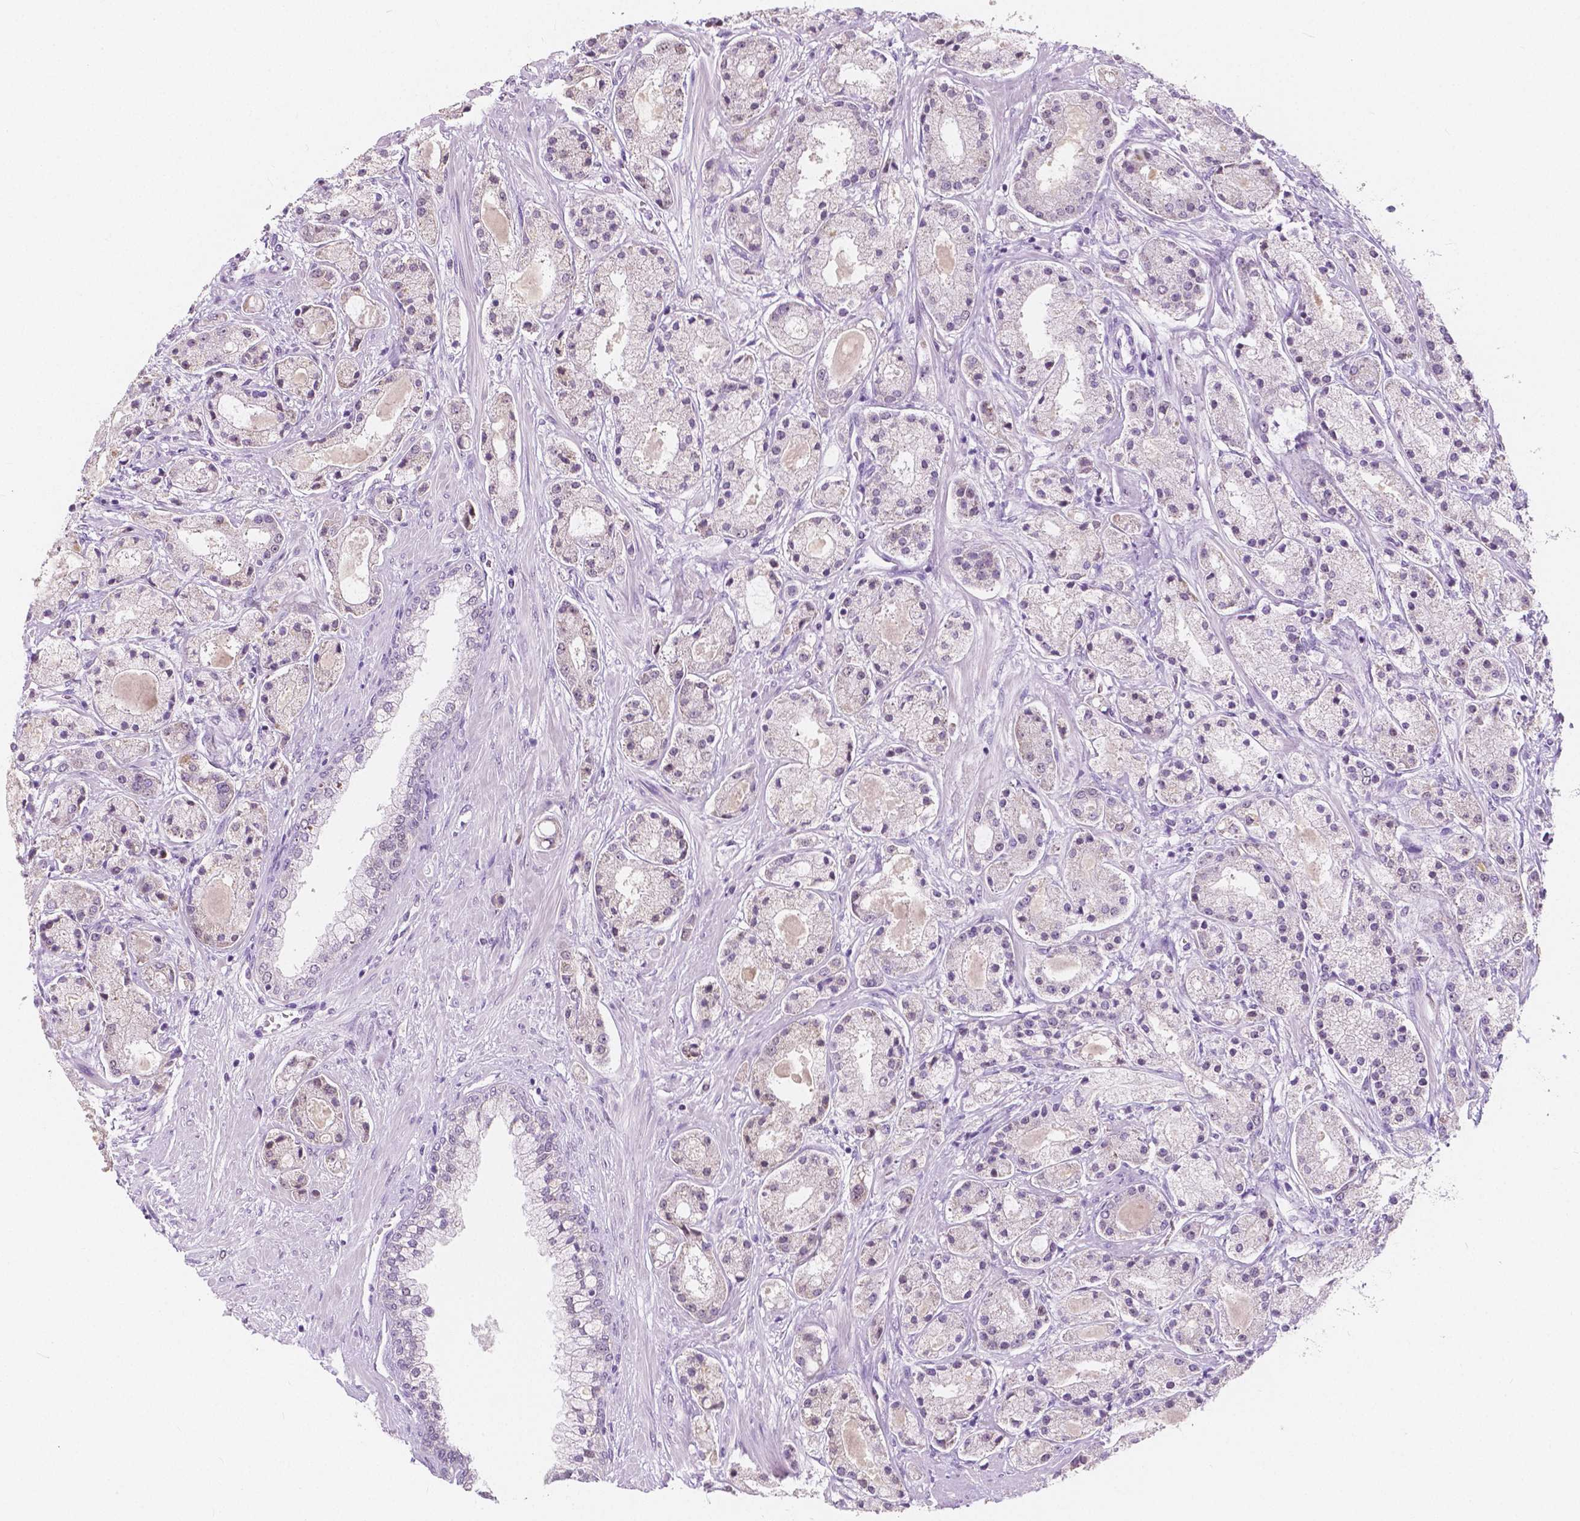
{"staining": {"intensity": "negative", "quantity": "none", "location": "none"}, "tissue": "prostate cancer", "cell_type": "Tumor cells", "image_type": "cancer", "snomed": [{"axis": "morphology", "description": "Adenocarcinoma, High grade"}, {"axis": "topography", "description": "Prostate"}], "caption": "This is a micrograph of IHC staining of high-grade adenocarcinoma (prostate), which shows no positivity in tumor cells. (DAB (3,3'-diaminobenzidine) IHC visualized using brightfield microscopy, high magnification).", "gene": "NOLC1", "patient": {"sex": "male", "age": 67}}